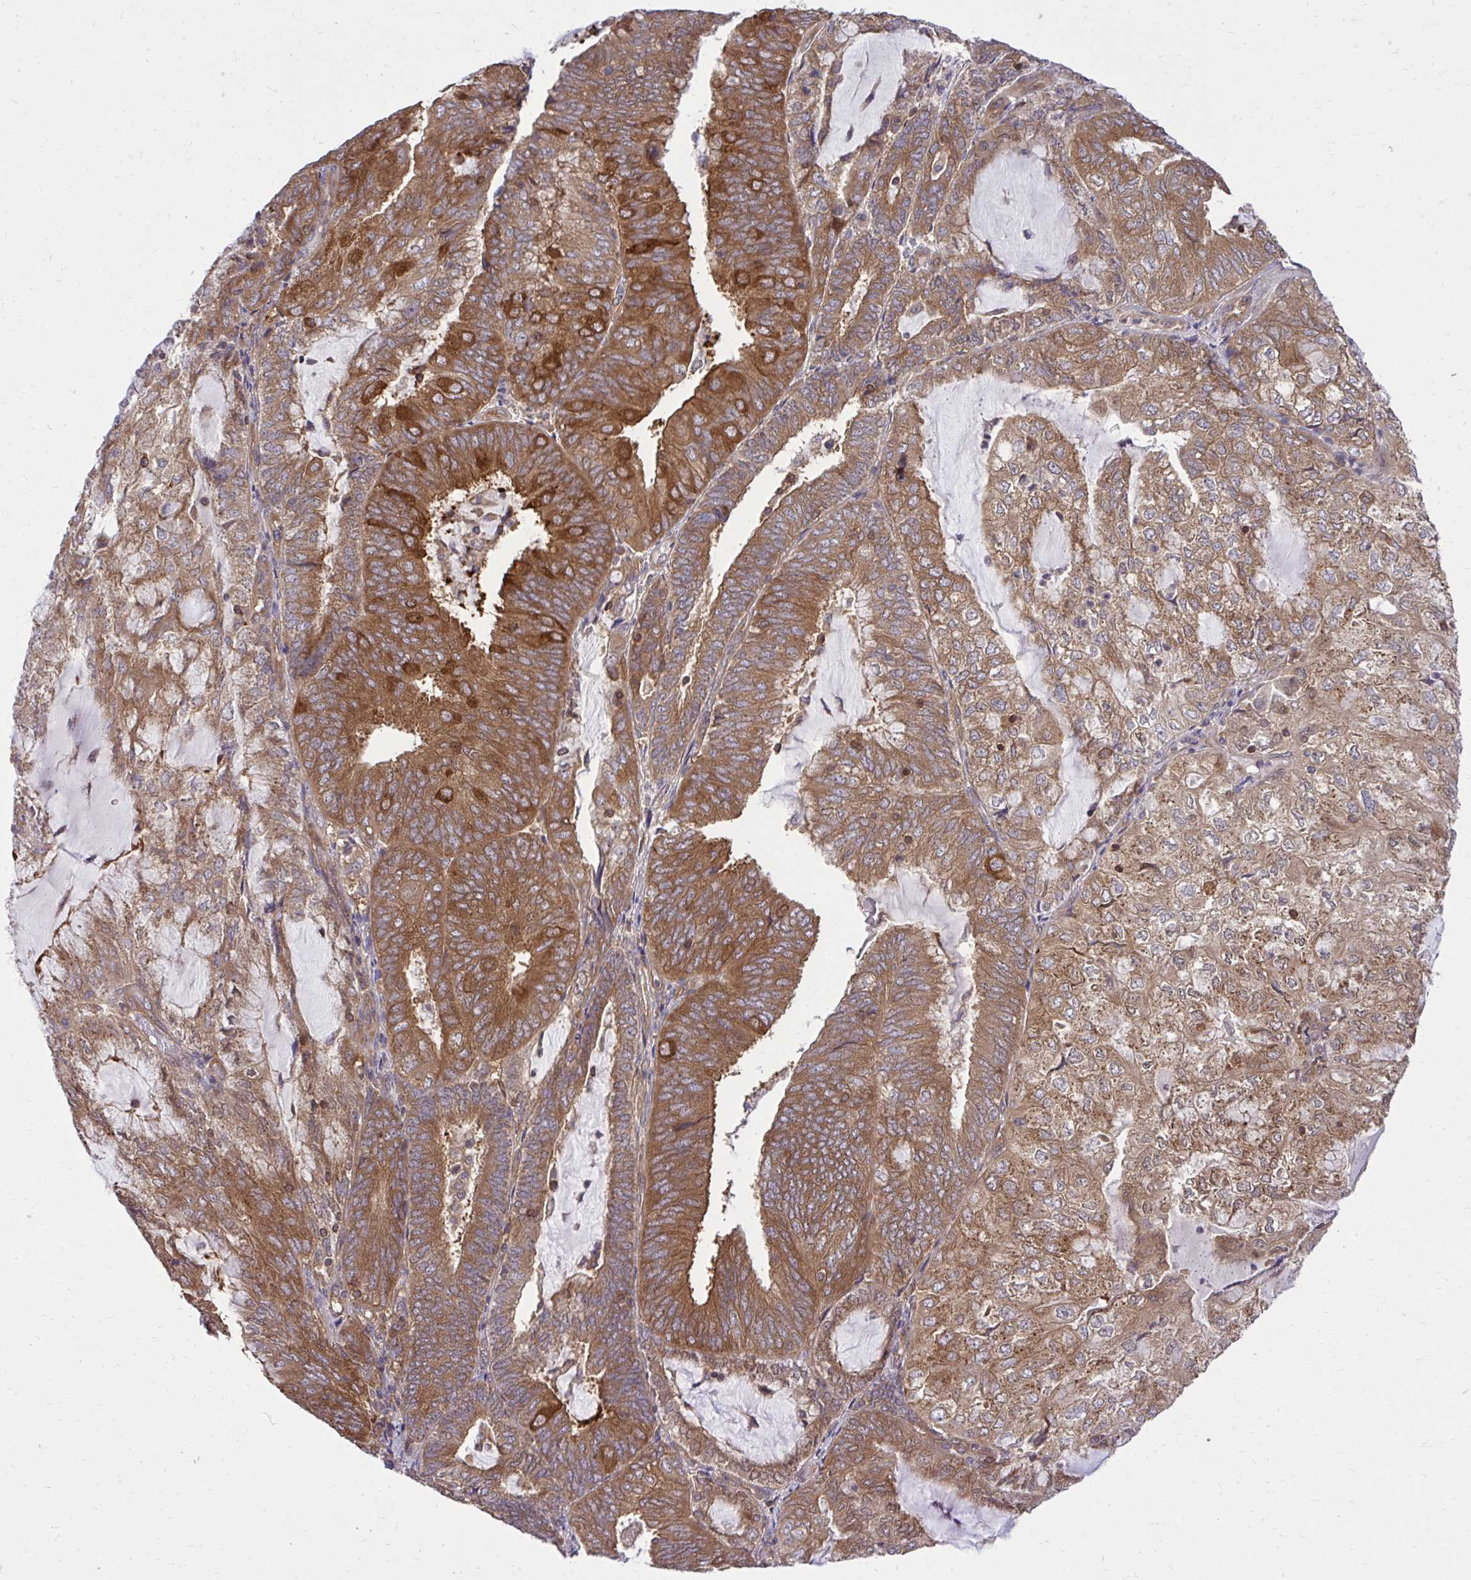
{"staining": {"intensity": "strong", "quantity": ">75%", "location": "cytoplasmic/membranous"}, "tissue": "endometrial cancer", "cell_type": "Tumor cells", "image_type": "cancer", "snomed": [{"axis": "morphology", "description": "Adenocarcinoma, NOS"}, {"axis": "topography", "description": "Endometrium"}], "caption": "DAB (3,3'-diaminobenzidine) immunohistochemical staining of human endometrial cancer exhibits strong cytoplasmic/membranous protein expression in about >75% of tumor cells.", "gene": "PPP5C", "patient": {"sex": "female", "age": 81}}